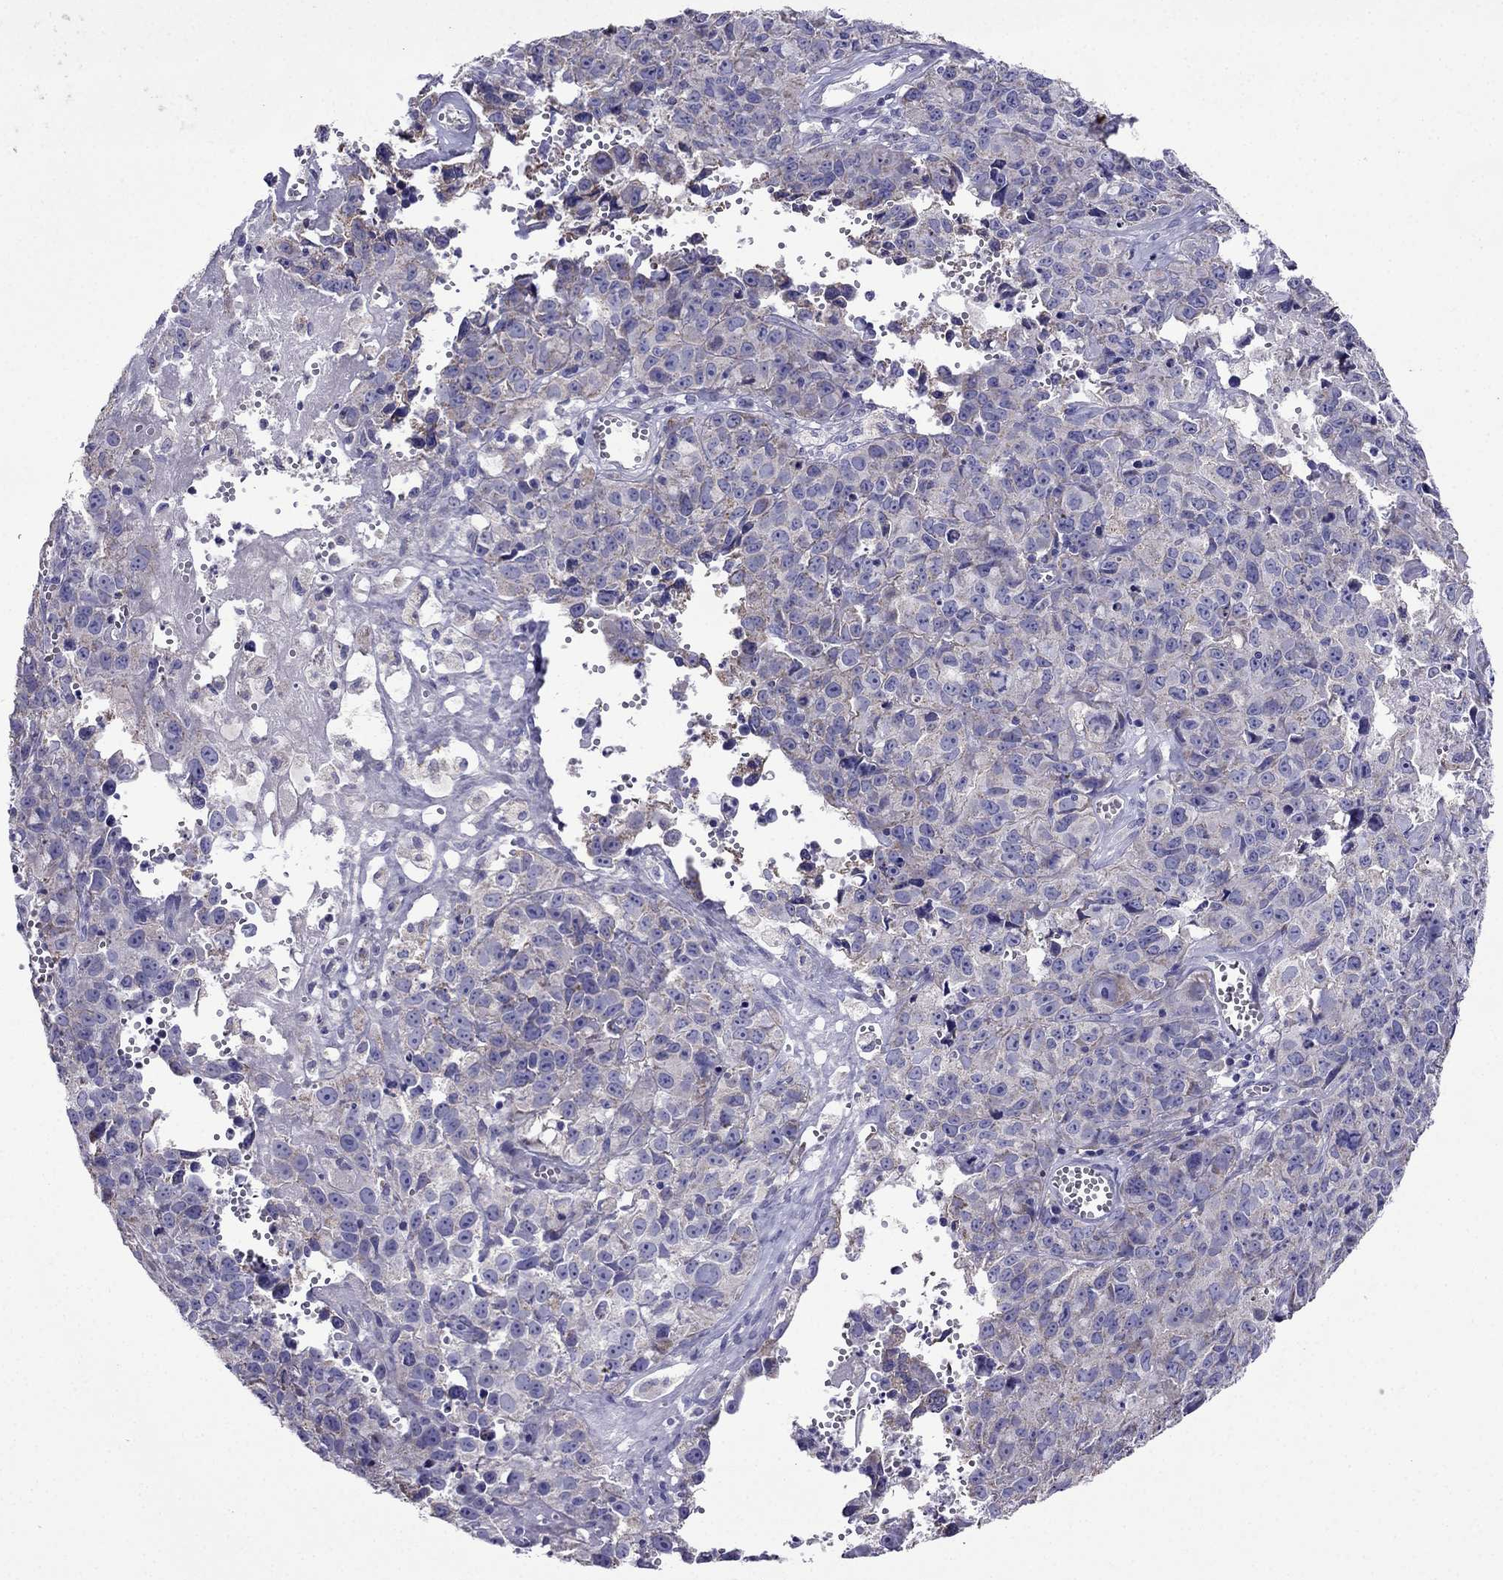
{"staining": {"intensity": "weak", "quantity": "<25%", "location": "cytoplasmic/membranous"}, "tissue": "cervical cancer", "cell_type": "Tumor cells", "image_type": "cancer", "snomed": [{"axis": "morphology", "description": "Squamous cell carcinoma, NOS"}, {"axis": "topography", "description": "Cervix"}], "caption": "The histopathology image displays no staining of tumor cells in cervical cancer (squamous cell carcinoma). (Immunohistochemistry (ihc), brightfield microscopy, high magnification).", "gene": "DSC1", "patient": {"sex": "female", "age": 28}}